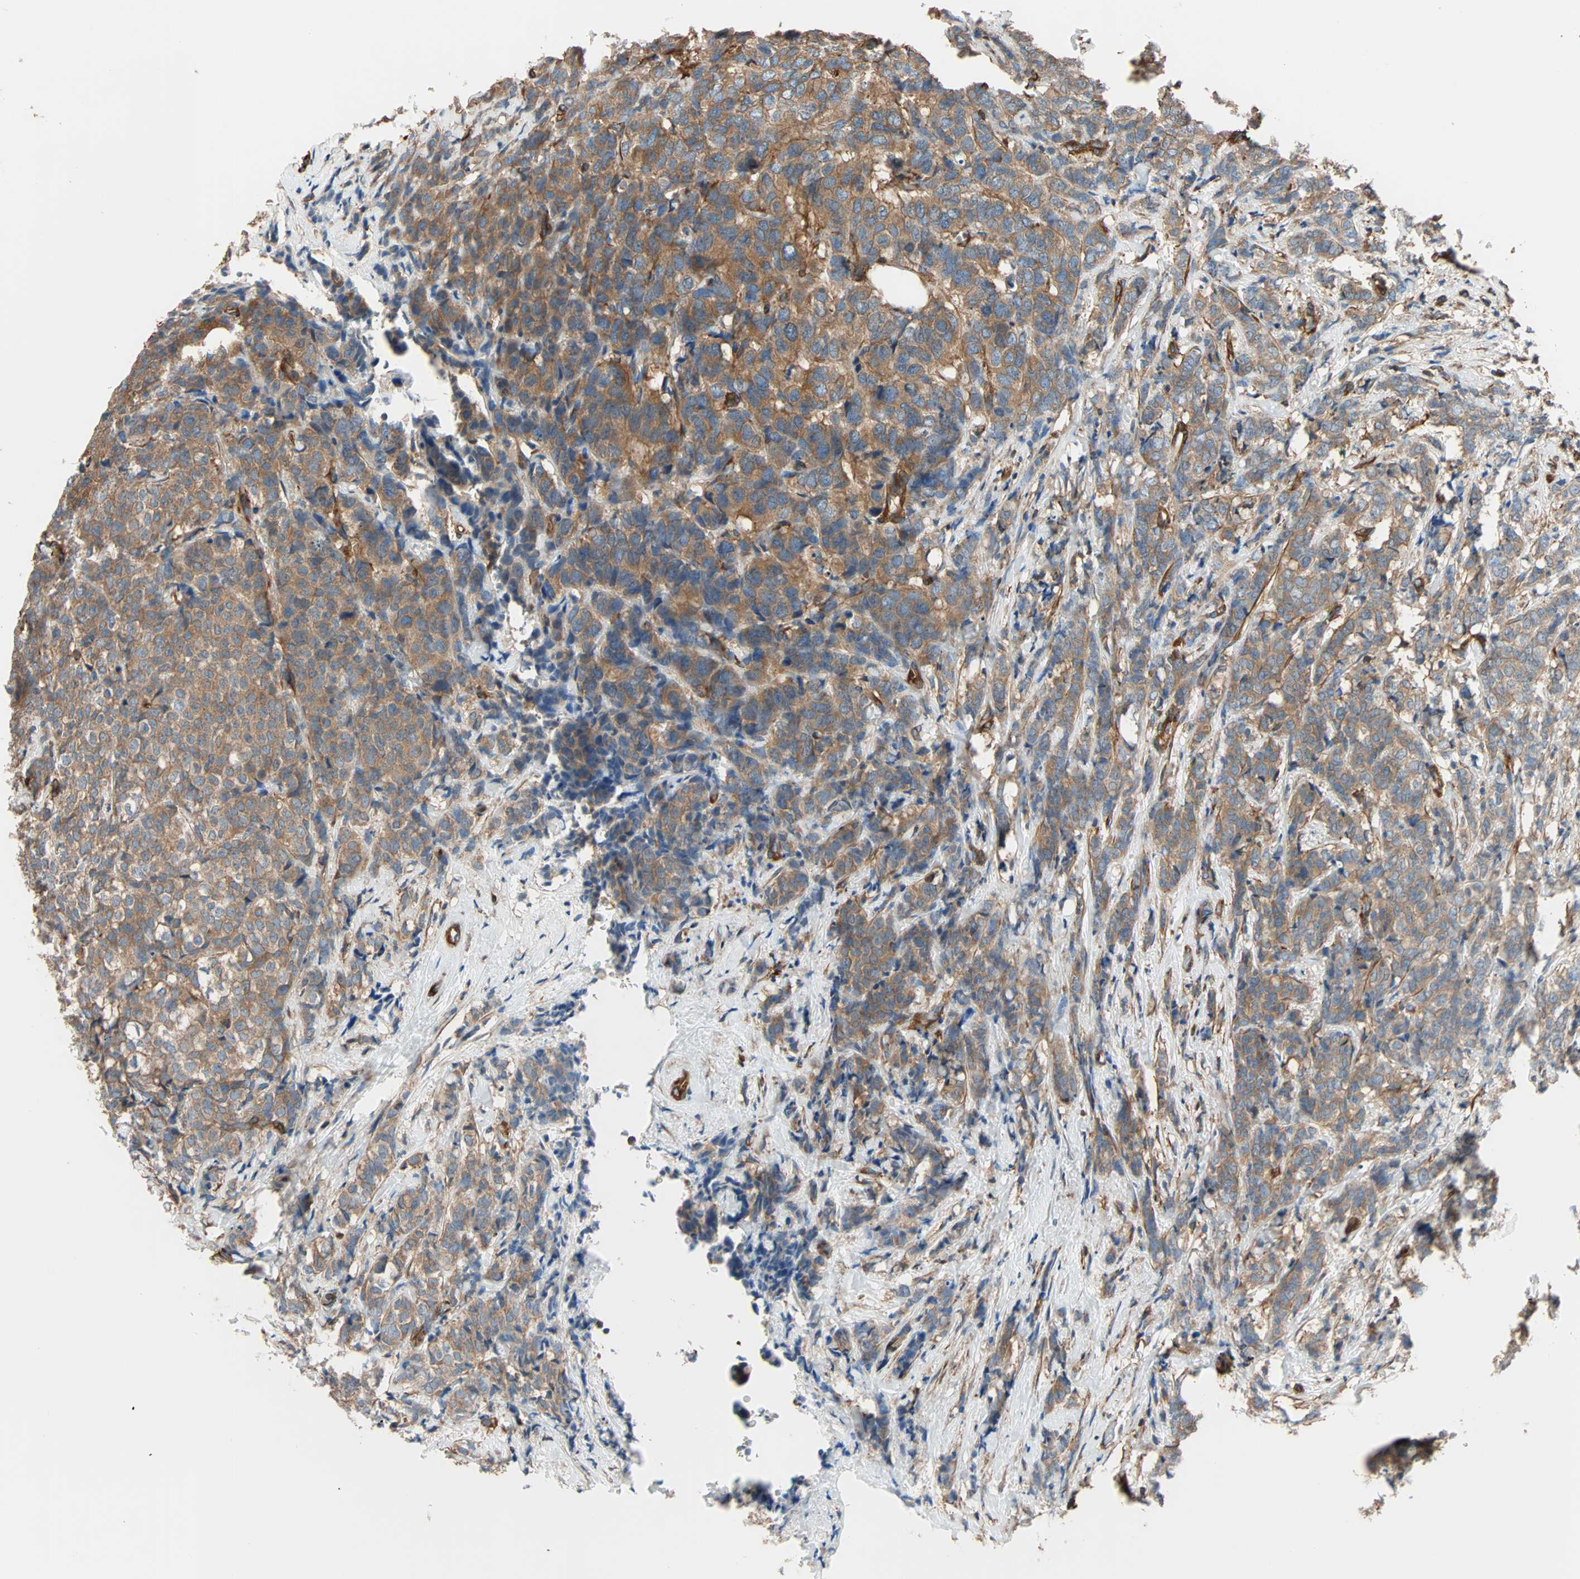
{"staining": {"intensity": "moderate", "quantity": ">75%", "location": "cytoplasmic/membranous"}, "tissue": "breast cancer", "cell_type": "Tumor cells", "image_type": "cancer", "snomed": [{"axis": "morphology", "description": "Lobular carcinoma"}, {"axis": "topography", "description": "Breast"}], "caption": "Protein analysis of breast cancer tissue exhibits moderate cytoplasmic/membranous staining in approximately >75% of tumor cells.", "gene": "GALNT10", "patient": {"sex": "female", "age": 60}}